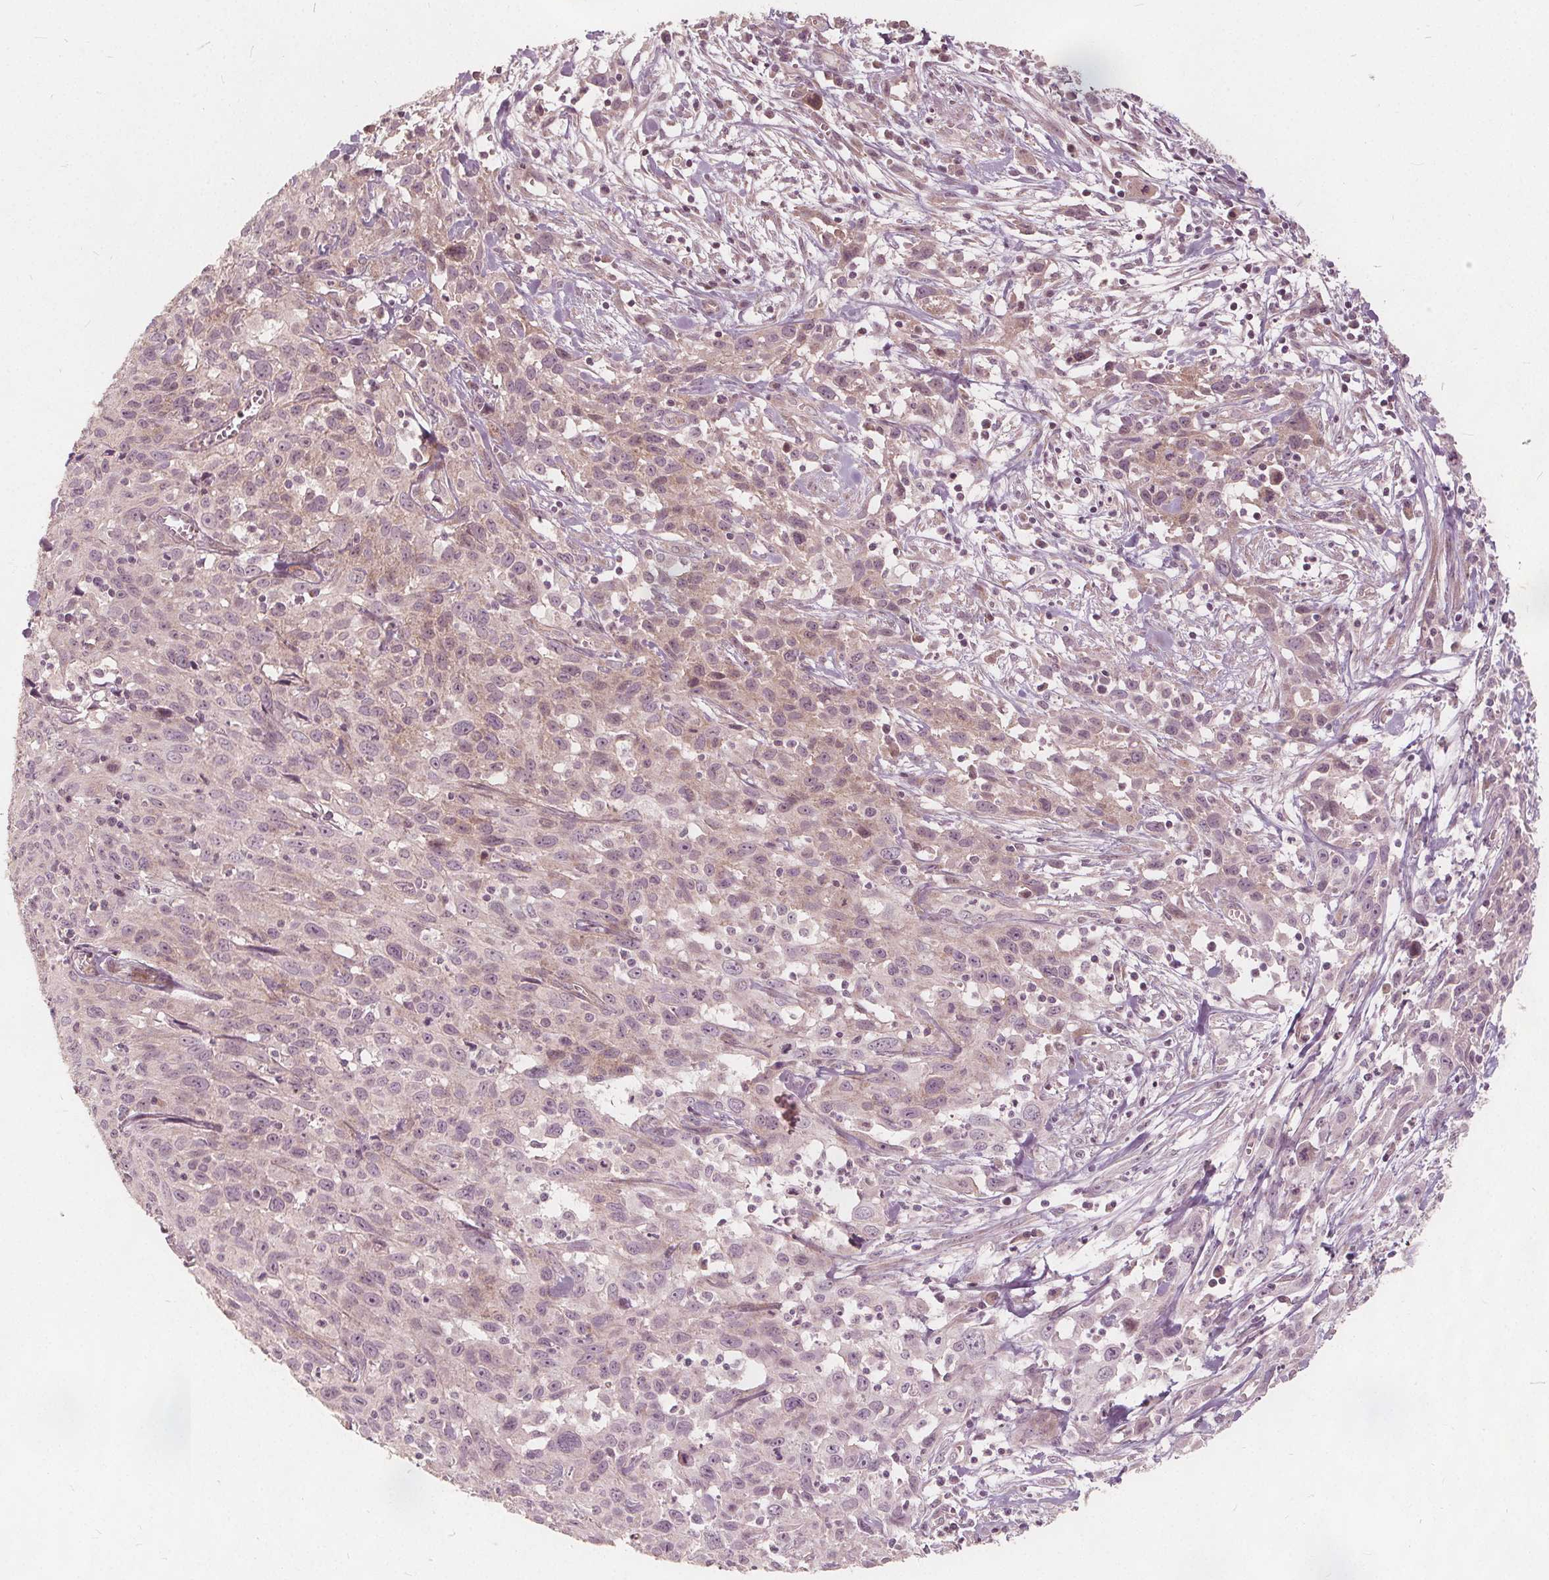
{"staining": {"intensity": "weak", "quantity": "<25%", "location": "cytoplasmic/membranous"}, "tissue": "cervical cancer", "cell_type": "Tumor cells", "image_type": "cancer", "snomed": [{"axis": "morphology", "description": "Squamous cell carcinoma, NOS"}, {"axis": "topography", "description": "Cervix"}], "caption": "DAB immunohistochemical staining of cervical cancer (squamous cell carcinoma) exhibits no significant positivity in tumor cells.", "gene": "PTPRT", "patient": {"sex": "female", "age": 38}}